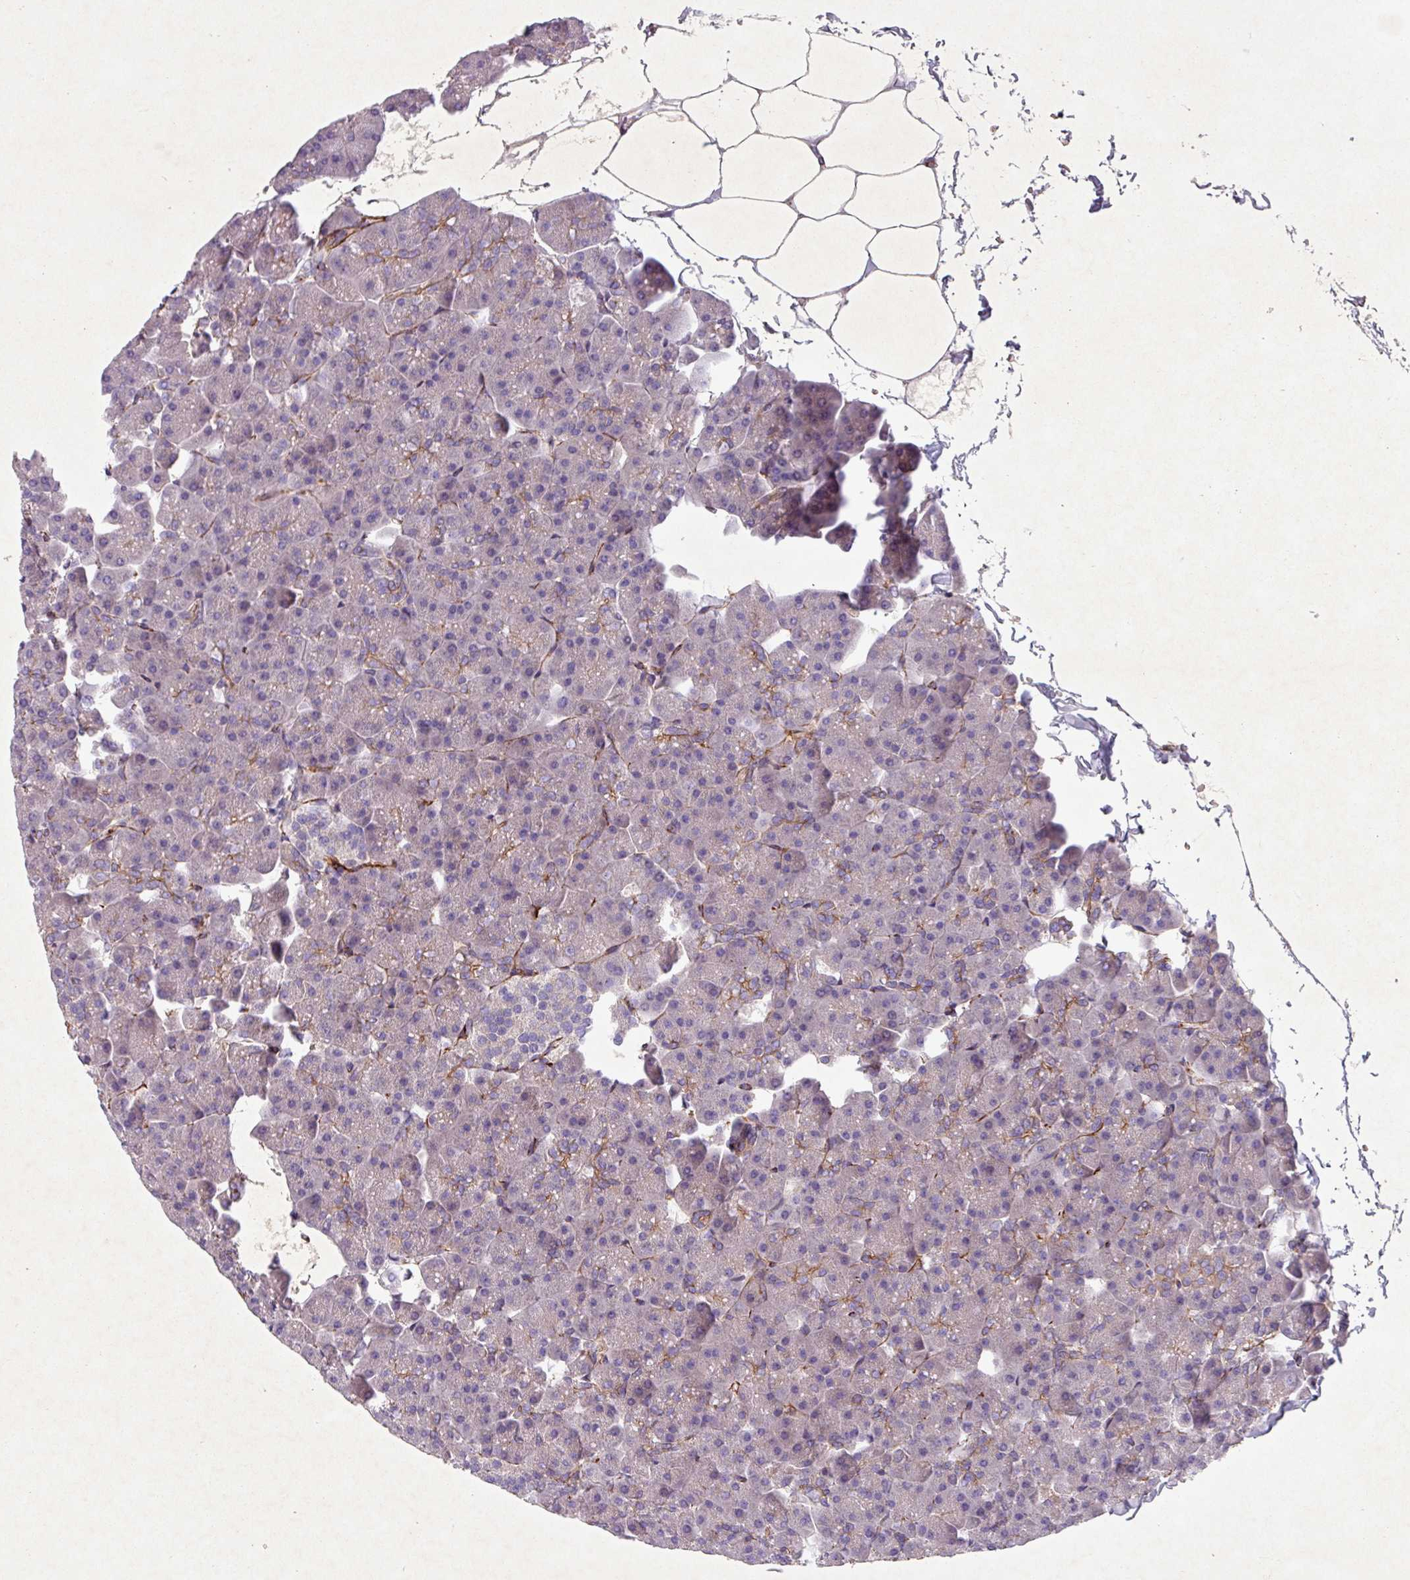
{"staining": {"intensity": "moderate", "quantity": "<25%", "location": "cytoplasmic/membranous"}, "tissue": "pancreas", "cell_type": "Exocrine glandular cells", "image_type": "normal", "snomed": [{"axis": "morphology", "description": "Normal tissue, NOS"}, {"axis": "topography", "description": "Pancreas"}], "caption": "Immunohistochemistry (IHC) (DAB (3,3'-diaminobenzidine)) staining of unremarkable human pancreas displays moderate cytoplasmic/membranous protein positivity in about <25% of exocrine glandular cells. (IHC, brightfield microscopy, high magnification).", "gene": "ATP2C2", "patient": {"sex": "male", "age": 35}}